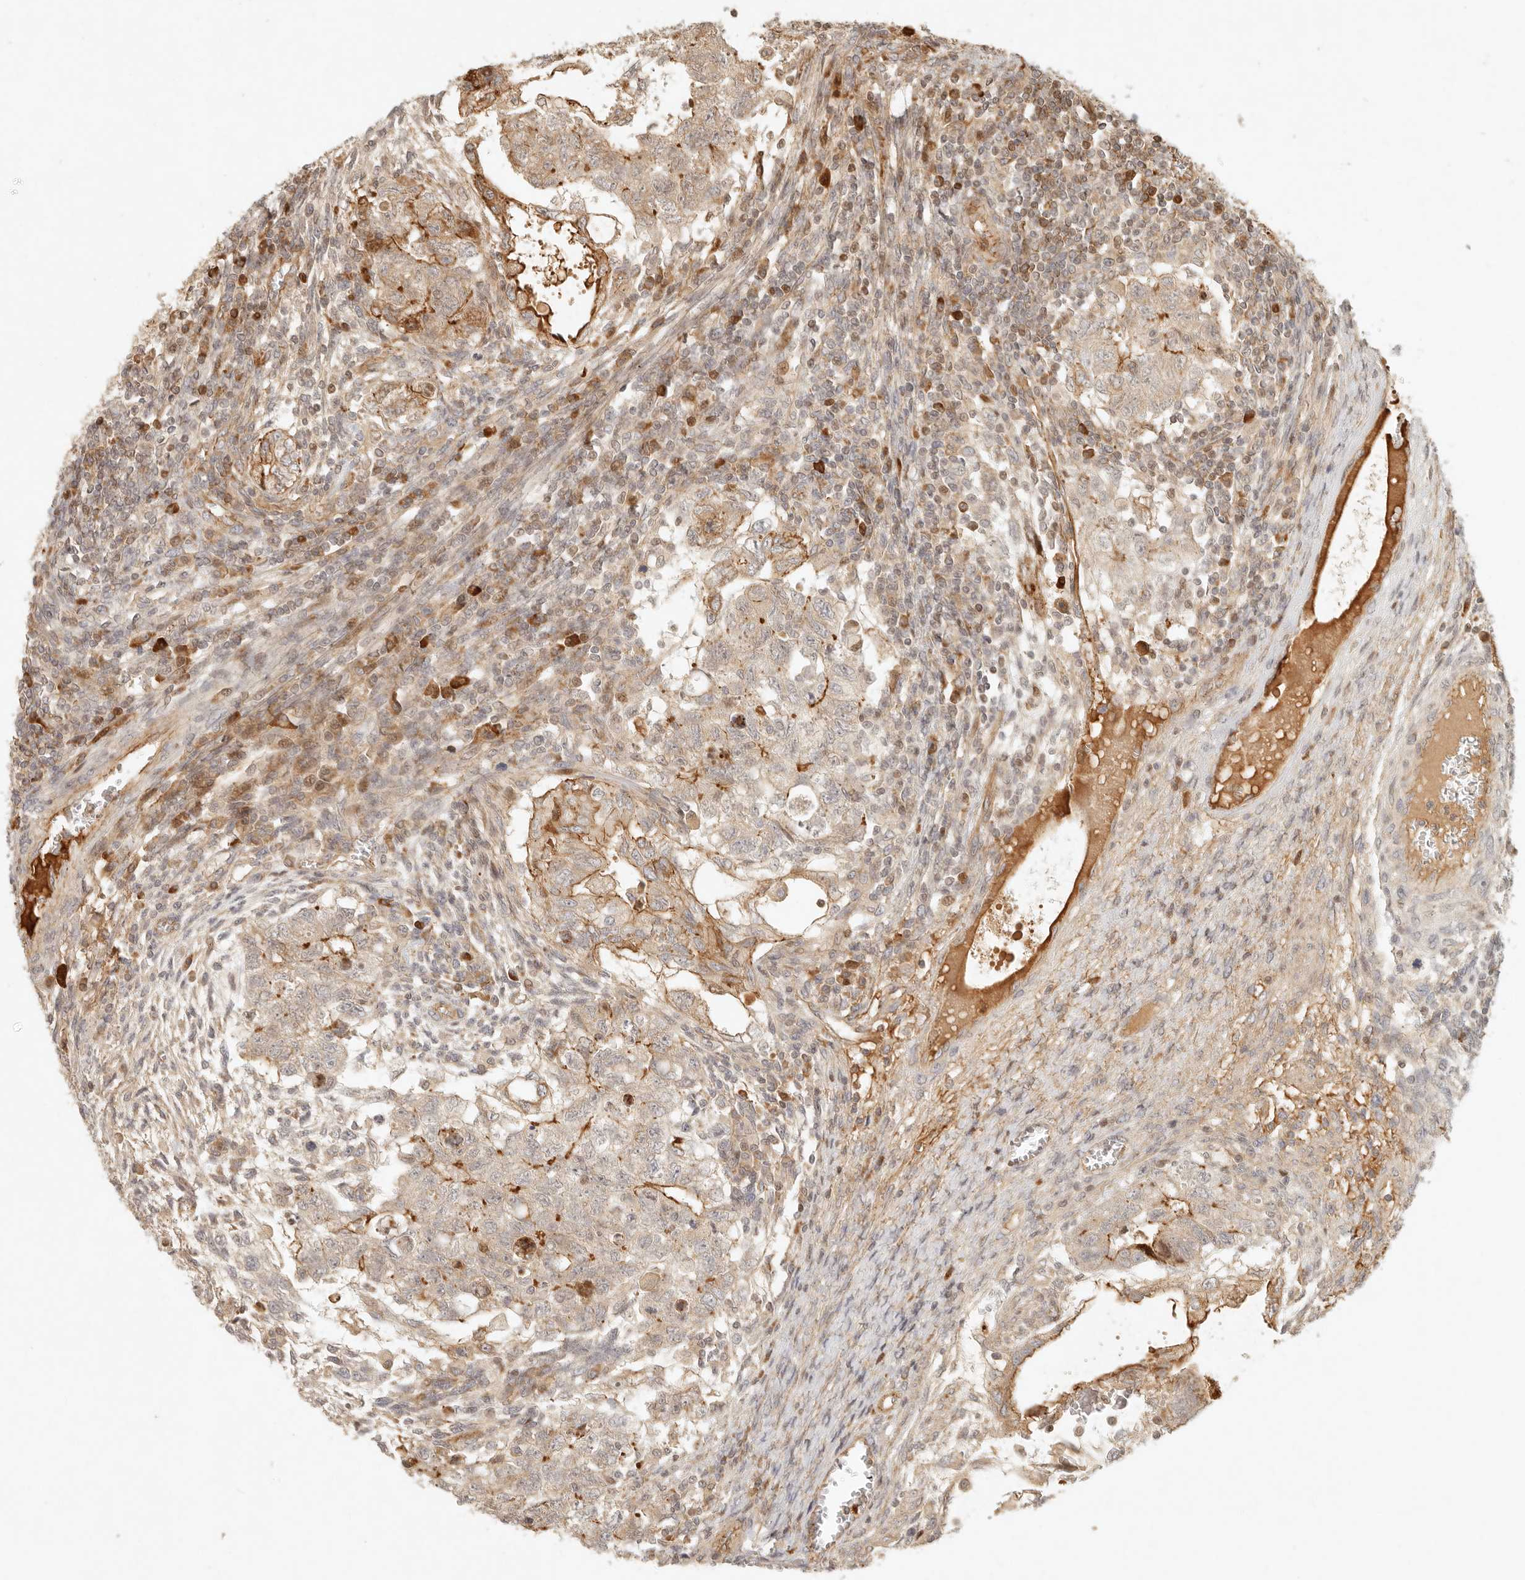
{"staining": {"intensity": "moderate", "quantity": ">75%", "location": "cytoplasmic/membranous"}, "tissue": "testis cancer", "cell_type": "Tumor cells", "image_type": "cancer", "snomed": [{"axis": "morphology", "description": "Carcinoma, Embryonal, NOS"}, {"axis": "topography", "description": "Testis"}], "caption": "Testis embryonal carcinoma tissue exhibits moderate cytoplasmic/membranous expression in approximately >75% of tumor cells", "gene": "KLHL38", "patient": {"sex": "male", "age": 37}}